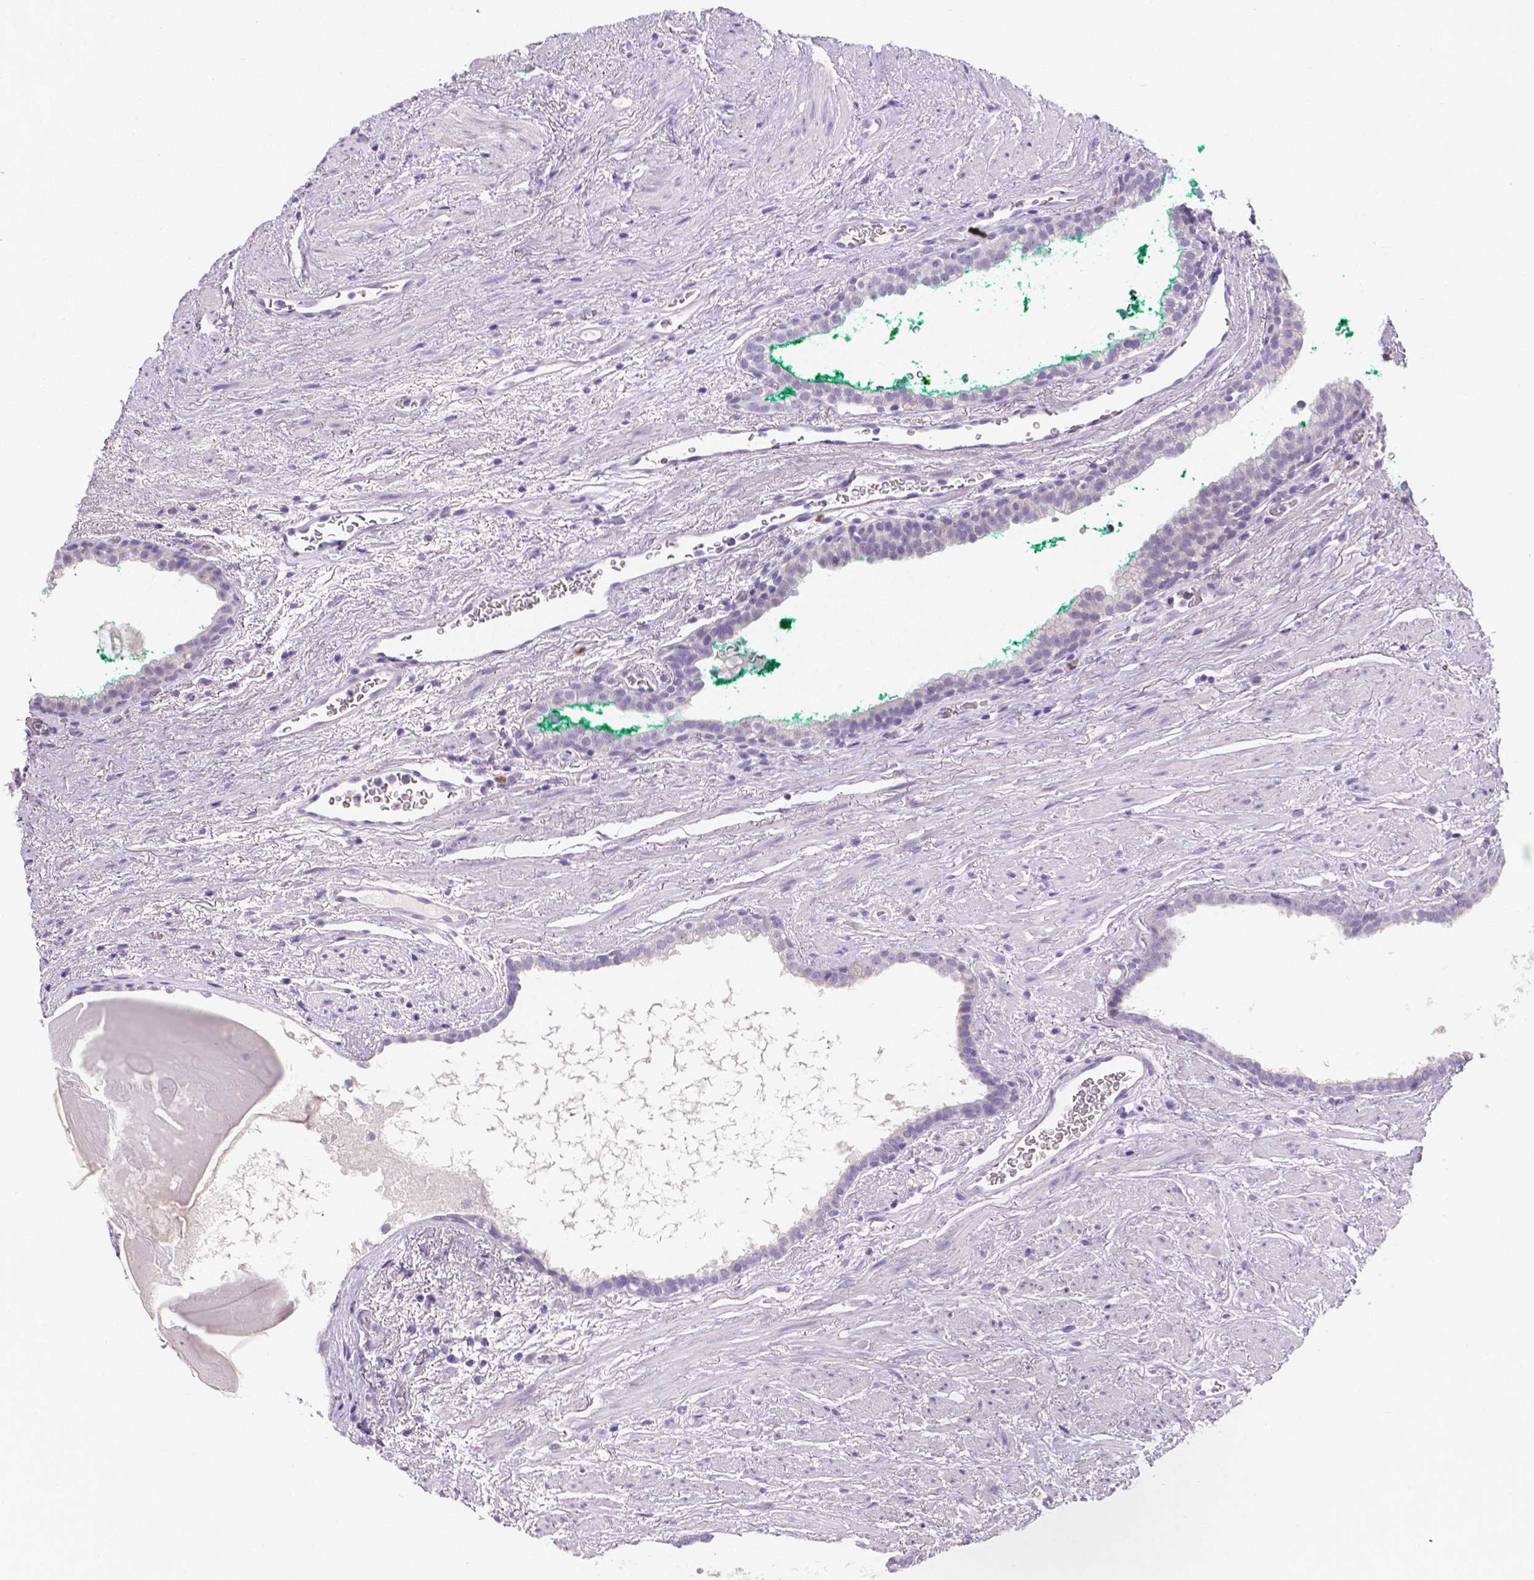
{"staining": {"intensity": "negative", "quantity": "none", "location": "none"}, "tissue": "prostate cancer", "cell_type": "Tumor cells", "image_type": "cancer", "snomed": [{"axis": "morphology", "description": "Adenocarcinoma, High grade"}, {"axis": "topography", "description": "Prostate"}], "caption": "Tumor cells show no significant expression in prostate high-grade adenocarcinoma.", "gene": "PLXNA4", "patient": {"sex": "male", "age": 65}}